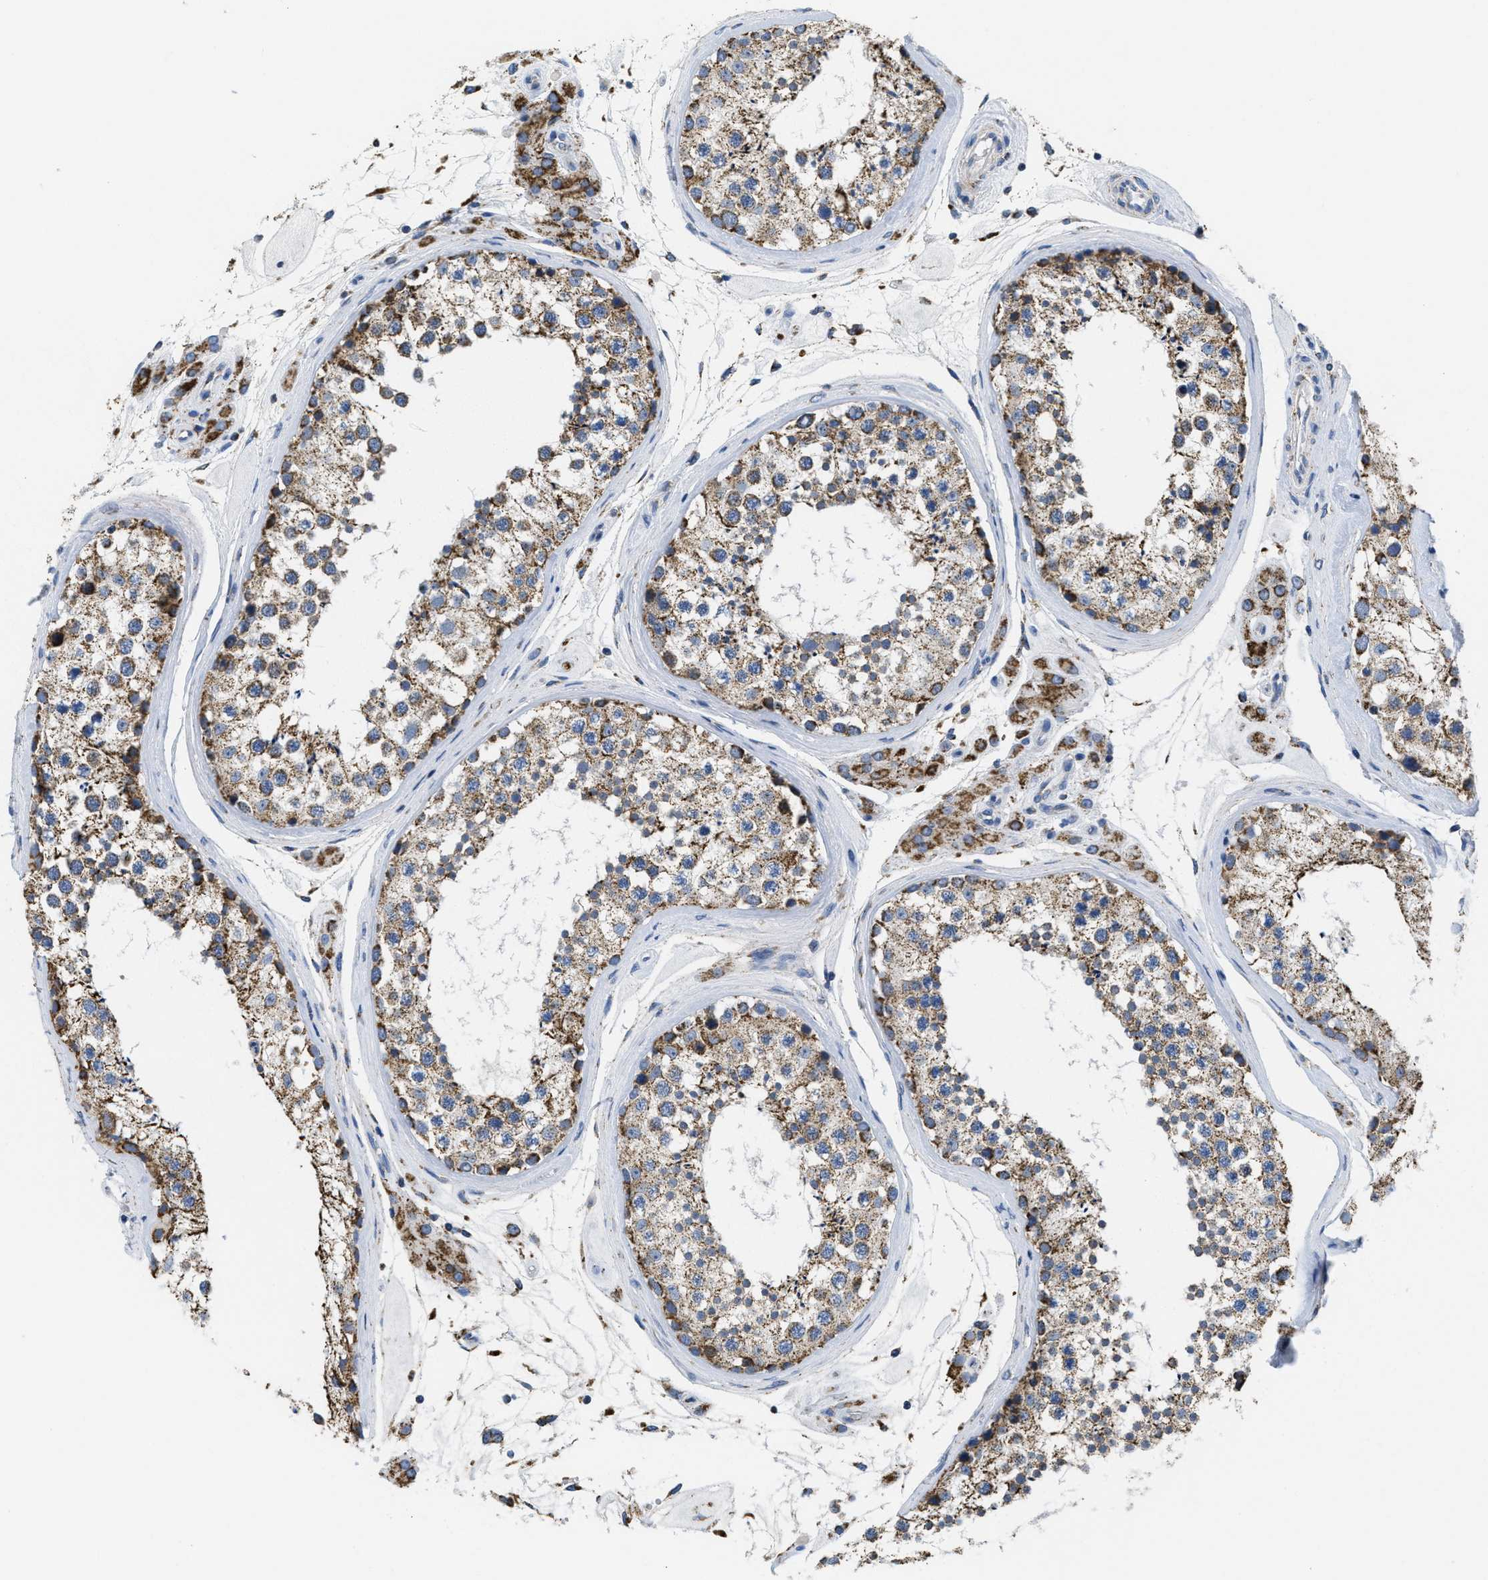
{"staining": {"intensity": "moderate", "quantity": ">75%", "location": "cytoplasmic/membranous"}, "tissue": "testis", "cell_type": "Cells in seminiferous ducts", "image_type": "normal", "snomed": [{"axis": "morphology", "description": "Normal tissue, NOS"}, {"axis": "topography", "description": "Testis"}], "caption": "Cells in seminiferous ducts show moderate cytoplasmic/membranous expression in approximately >75% of cells in unremarkable testis.", "gene": "KCNJ5", "patient": {"sex": "male", "age": 46}}